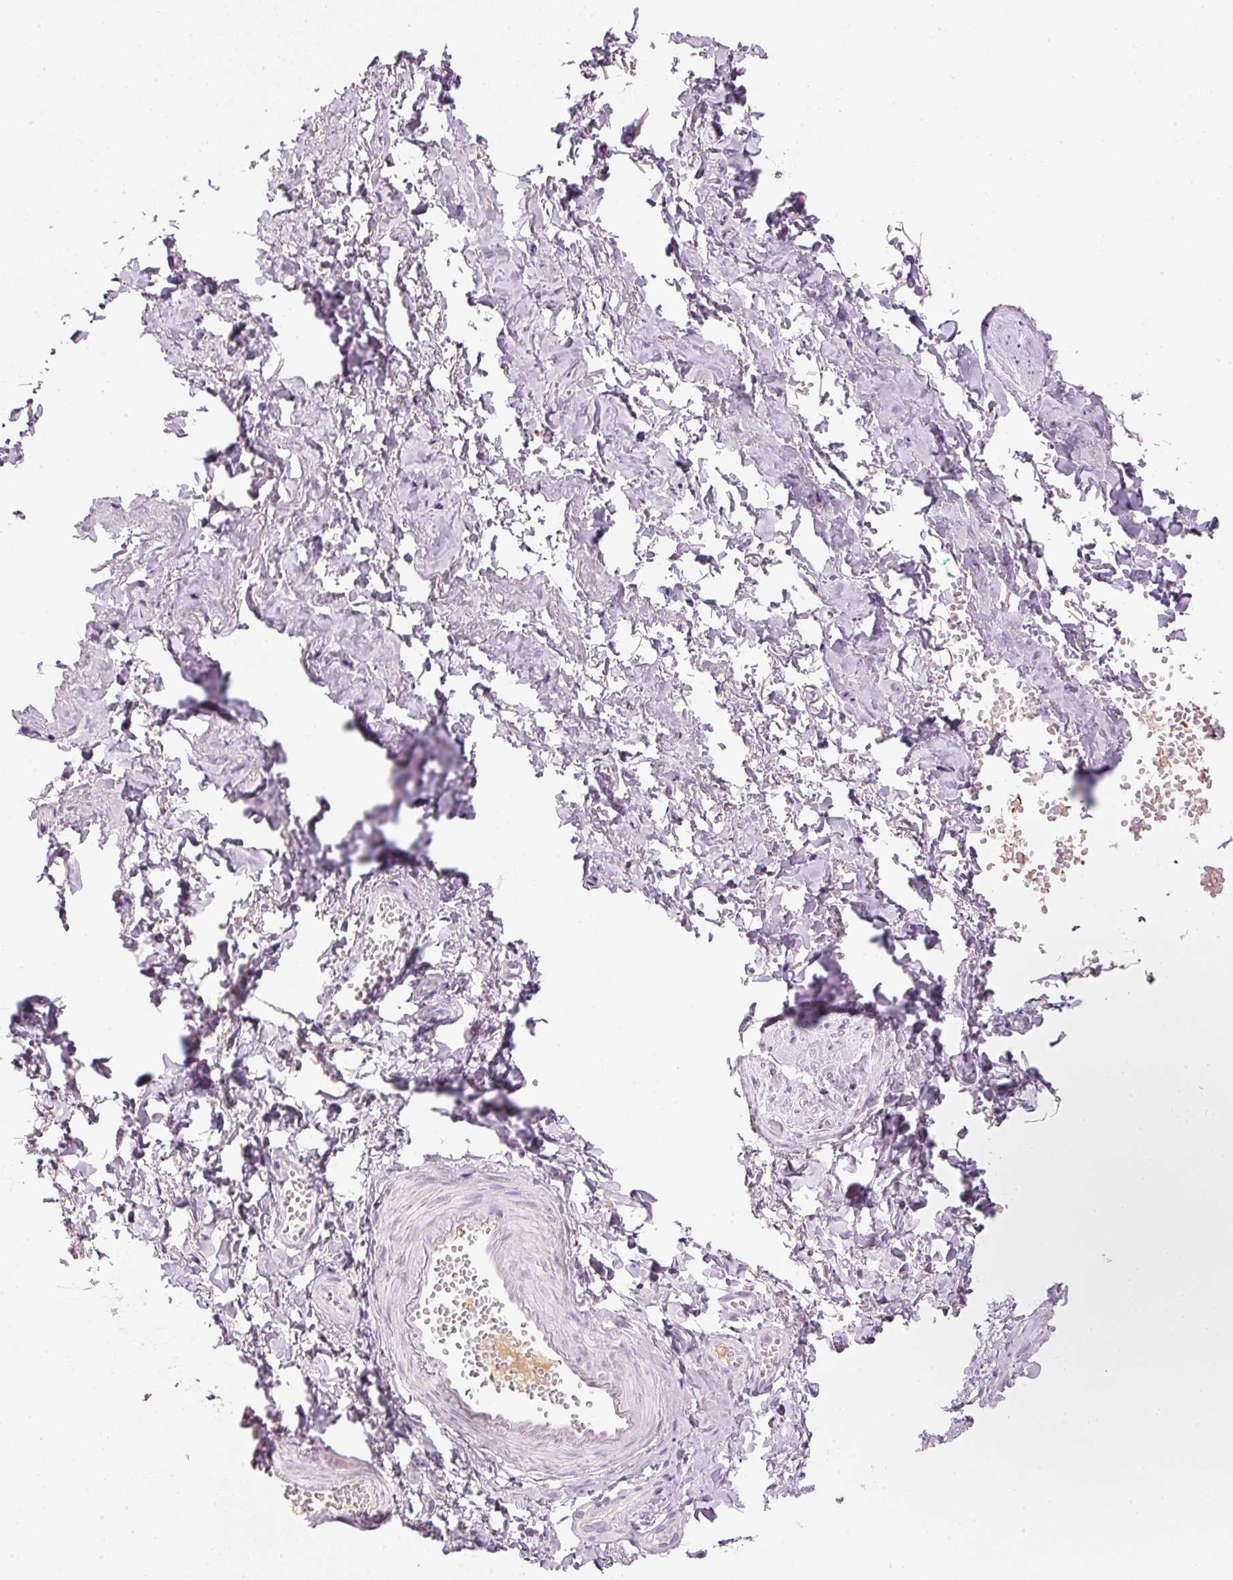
{"staining": {"intensity": "negative", "quantity": "none", "location": "none"}, "tissue": "adipose tissue", "cell_type": "Adipocytes", "image_type": "normal", "snomed": [{"axis": "morphology", "description": "Normal tissue, NOS"}, {"axis": "topography", "description": "Vulva"}, {"axis": "topography", "description": "Vagina"}, {"axis": "topography", "description": "Peripheral nerve tissue"}], "caption": "This is an immunohistochemistry image of normal human adipose tissue. There is no staining in adipocytes.", "gene": "VCAM1", "patient": {"sex": "female", "age": 66}}